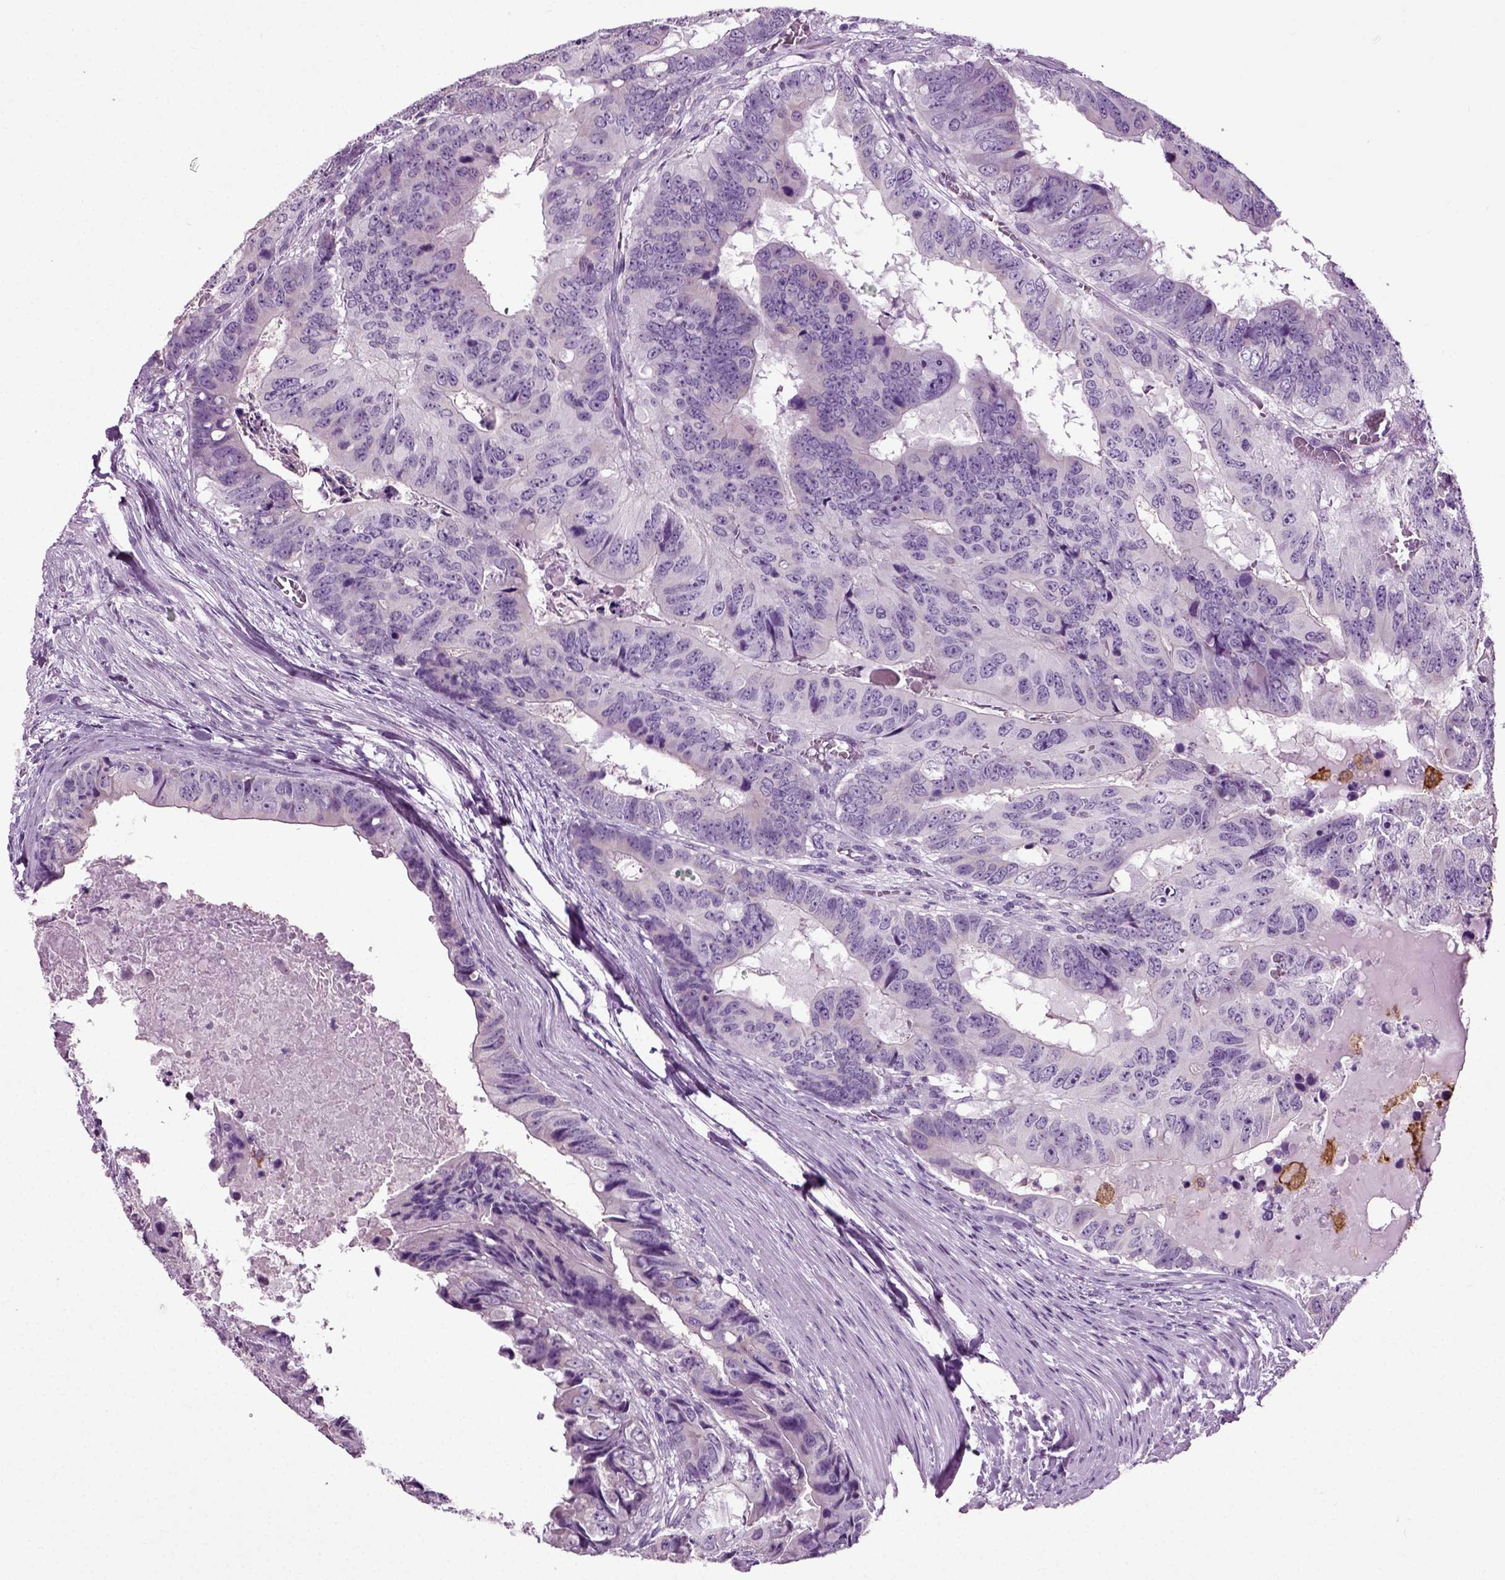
{"staining": {"intensity": "negative", "quantity": "none", "location": "none"}, "tissue": "colorectal cancer", "cell_type": "Tumor cells", "image_type": "cancer", "snomed": [{"axis": "morphology", "description": "Adenocarcinoma, NOS"}, {"axis": "topography", "description": "Colon"}], "caption": "Human colorectal adenocarcinoma stained for a protein using immunohistochemistry reveals no positivity in tumor cells.", "gene": "DNAH10", "patient": {"sex": "male", "age": 79}}